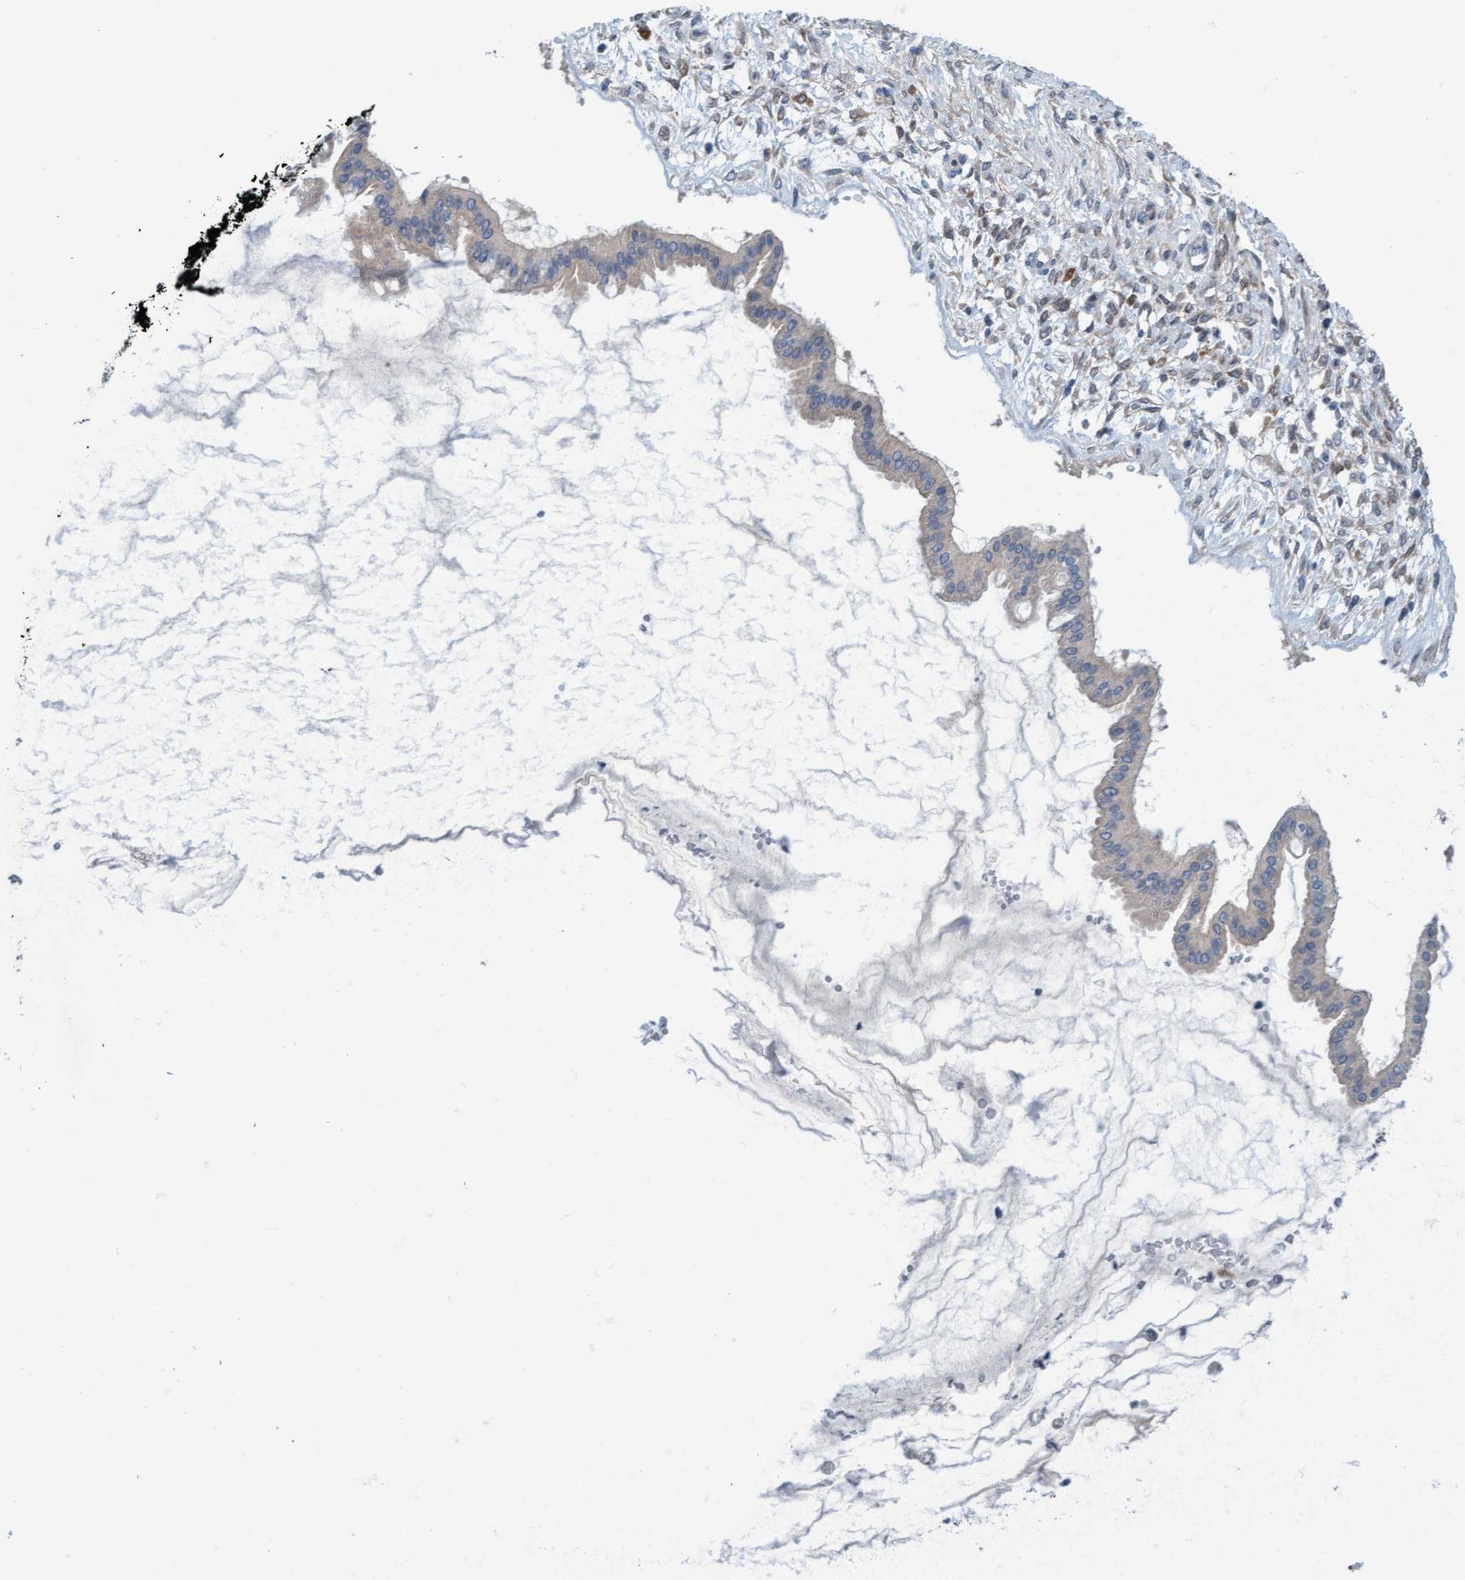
{"staining": {"intensity": "negative", "quantity": "none", "location": "none"}, "tissue": "ovarian cancer", "cell_type": "Tumor cells", "image_type": "cancer", "snomed": [{"axis": "morphology", "description": "Cystadenocarcinoma, mucinous, NOS"}, {"axis": "topography", "description": "Ovary"}], "caption": "Immunohistochemistry (IHC) of ovarian cancer (mucinous cystadenocarcinoma) exhibits no positivity in tumor cells. (DAB (3,3'-diaminobenzidine) IHC, high magnification).", "gene": "KLHL25", "patient": {"sex": "female", "age": 73}}